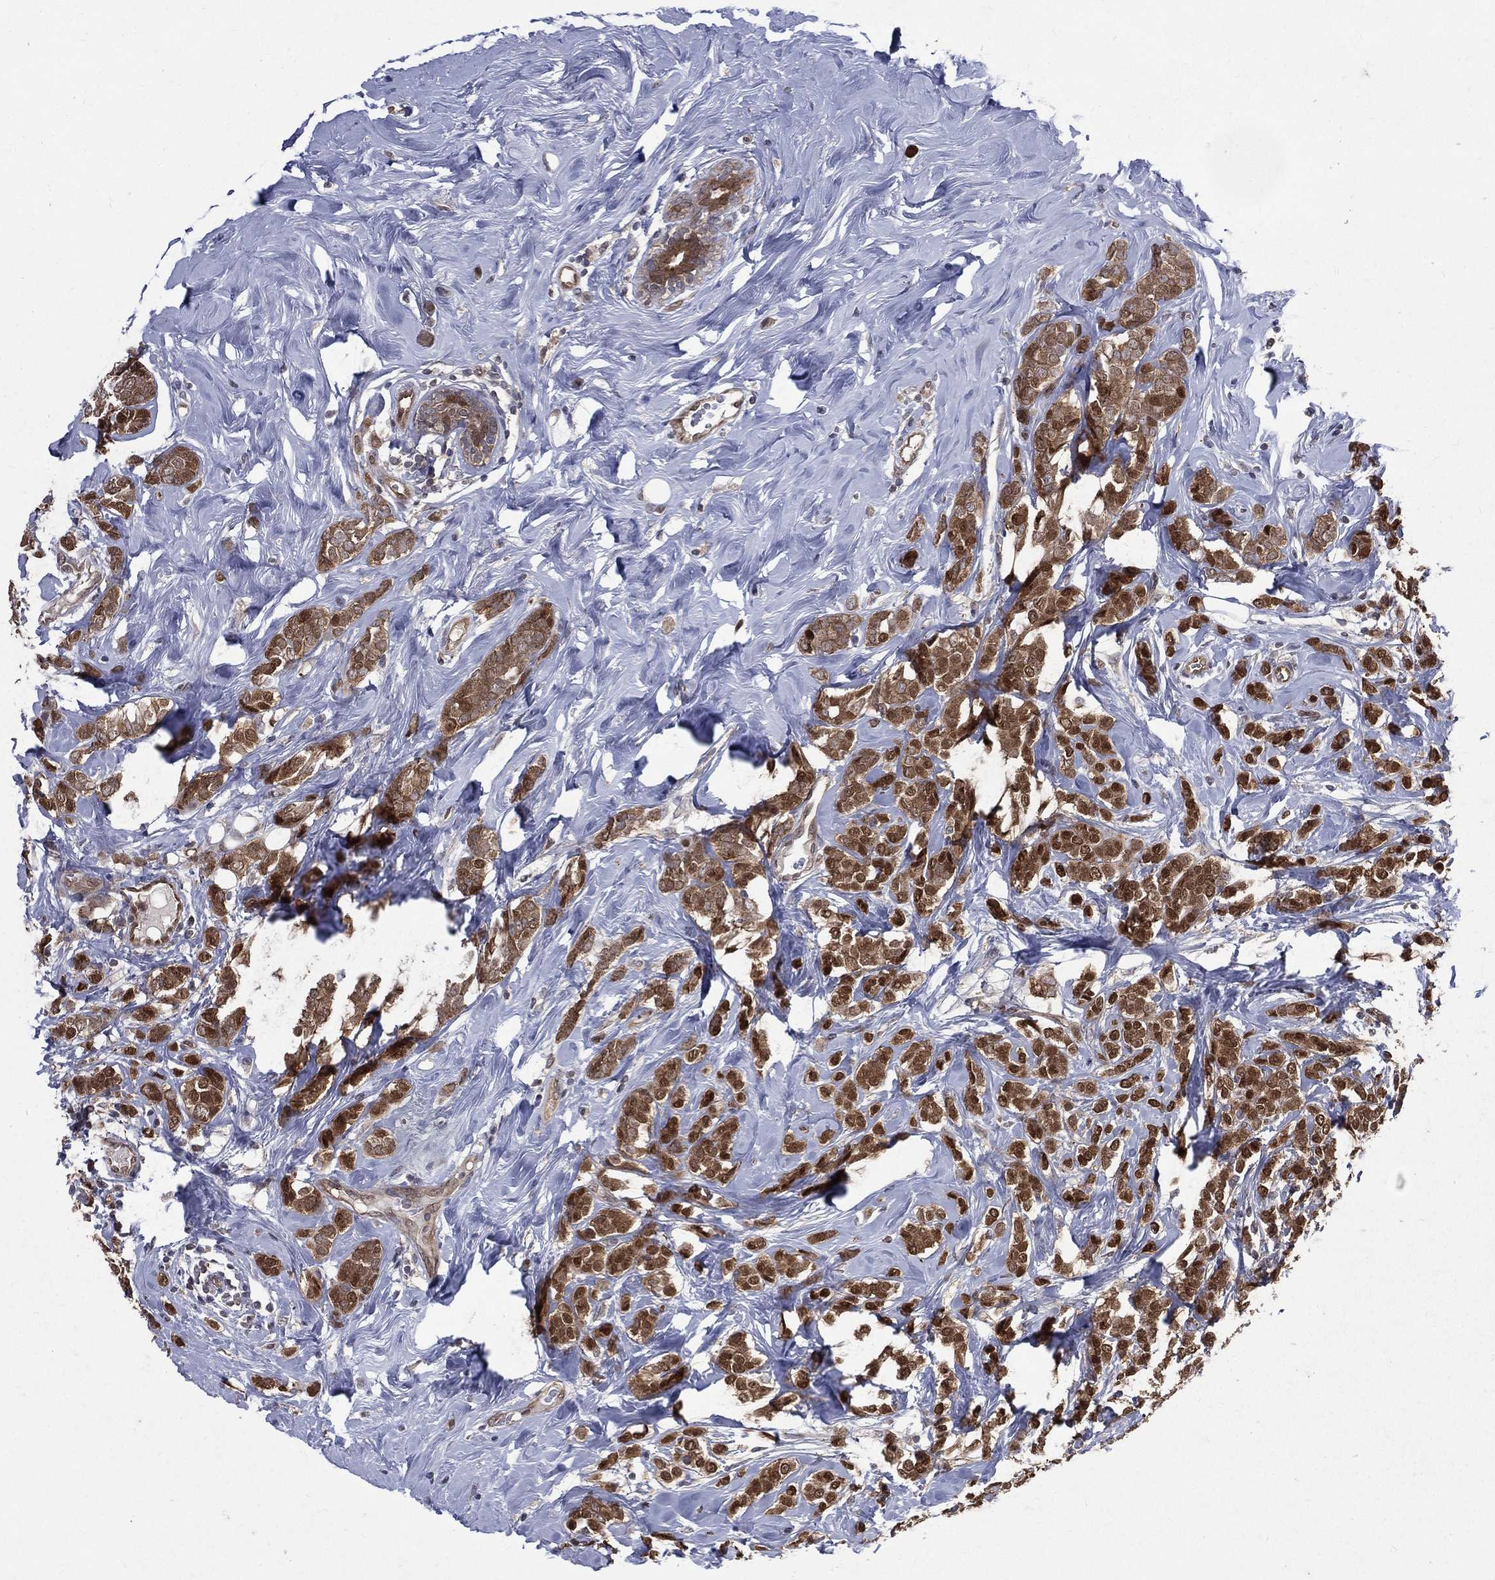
{"staining": {"intensity": "strong", "quantity": "25%-75%", "location": "cytoplasmic/membranous,nuclear"}, "tissue": "breast cancer", "cell_type": "Tumor cells", "image_type": "cancer", "snomed": [{"axis": "morphology", "description": "Lobular carcinoma"}, {"axis": "topography", "description": "Breast"}], "caption": "Protein staining exhibits strong cytoplasmic/membranous and nuclear staining in about 25%-75% of tumor cells in lobular carcinoma (breast). (Brightfield microscopy of DAB IHC at high magnification).", "gene": "GMPR2", "patient": {"sex": "female", "age": 49}}